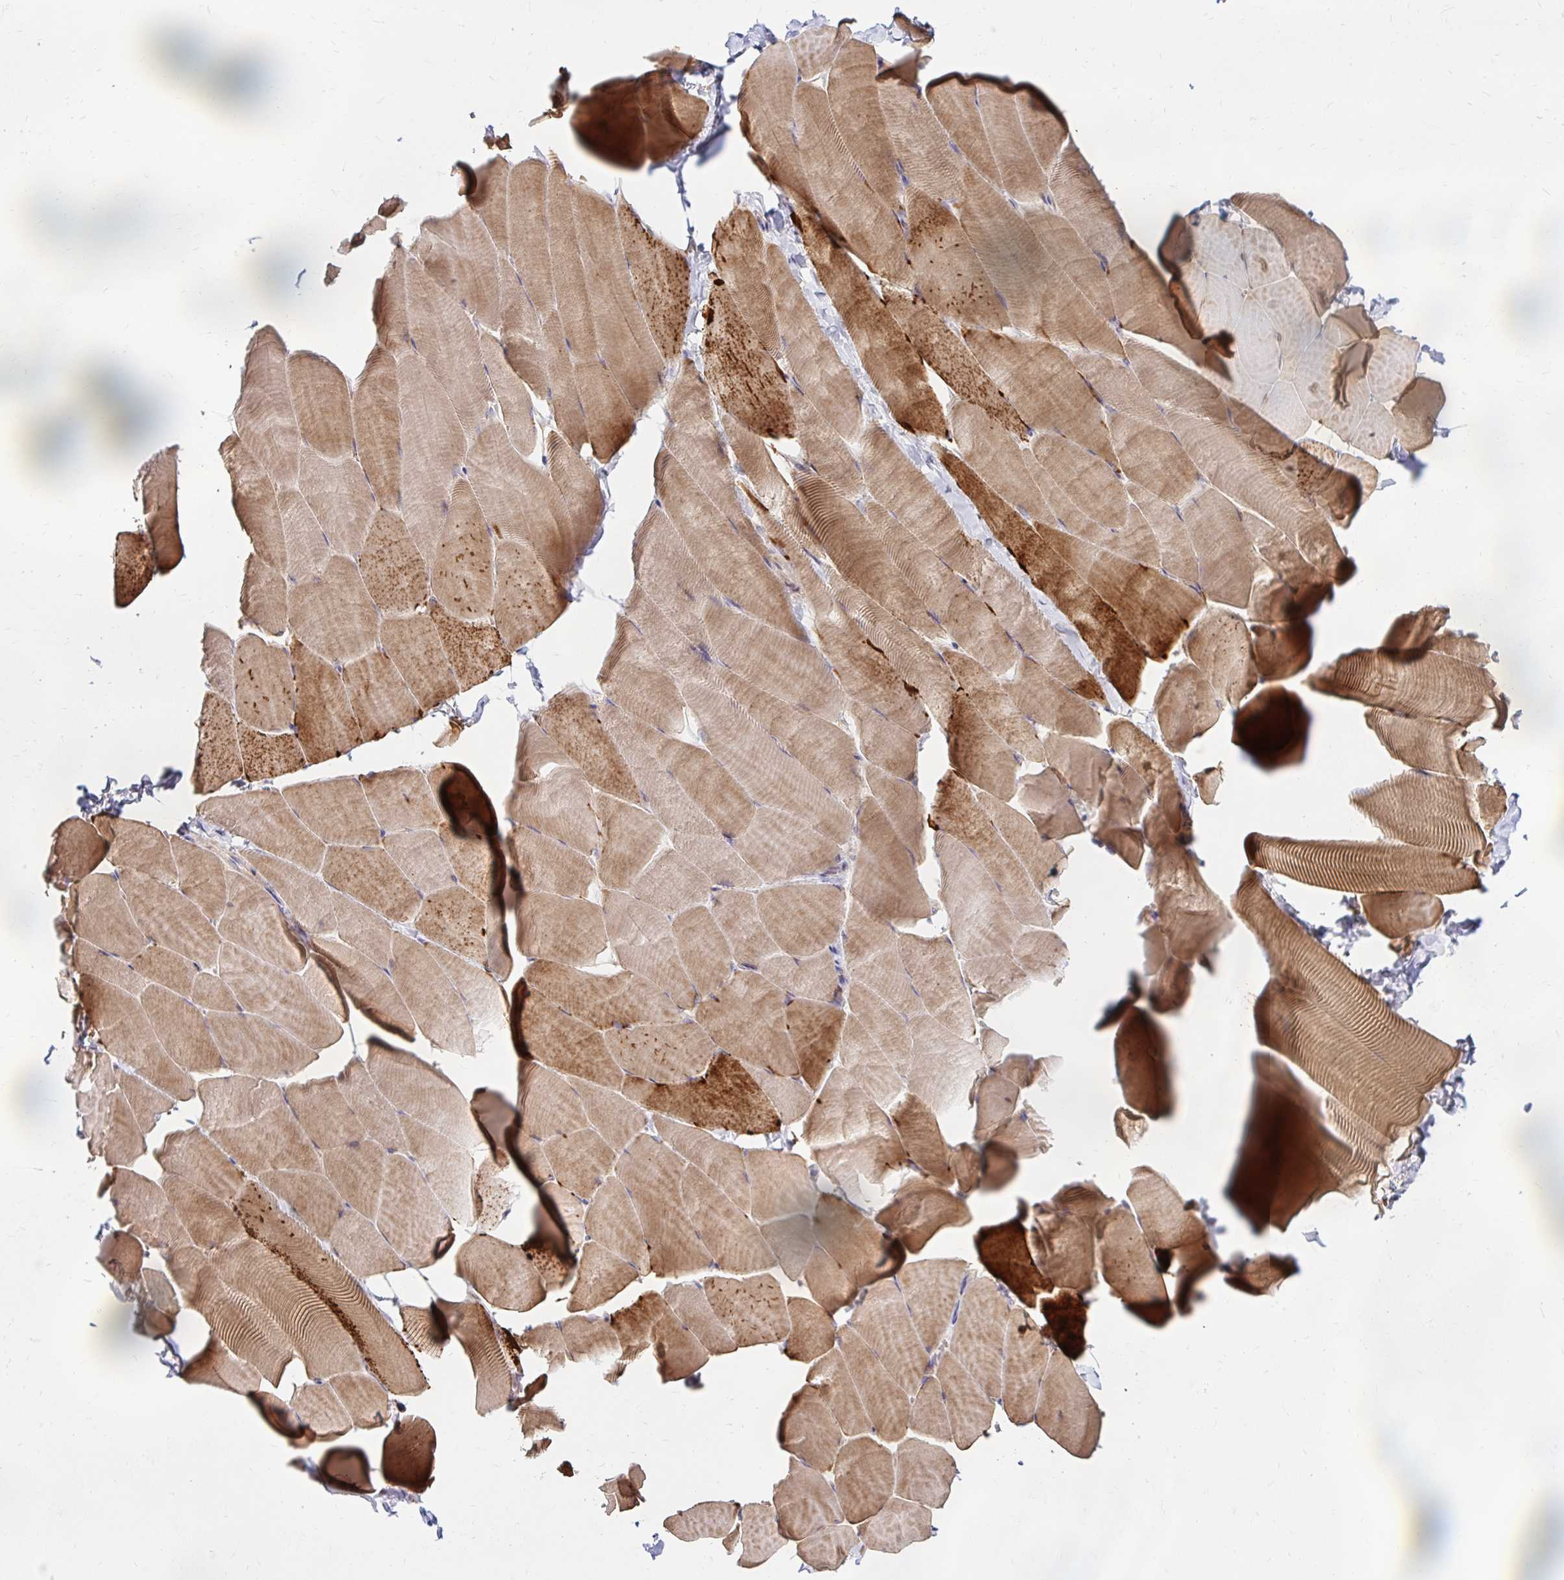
{"staining": {"intensity": "moderate", "quantity": "25%-75%", "location": "cytoplasmic/membranous"}, "tissue": "skeletal muscle", "cell_type": "Myocytes", "image_type": "normal", "snomed": [{"axis": "morphology", "description": "Normal tissue, NOS"}, {"axis": "topography", "description": "Skeletal muscle"}], "caption": "Protein expression analysis of unremarkable human skeletal muscle reveals moderate cytoplasmic/membranous staining in about 25%-75% of myocytes. Using DAB (3,3'-diaminobenzidine) (brown) and hematoxylin (blue) stains, captured at high magnification using brightfield microscopy.", "gene": "ITGA2", "patient": {"sex": "male", "age": 25}}